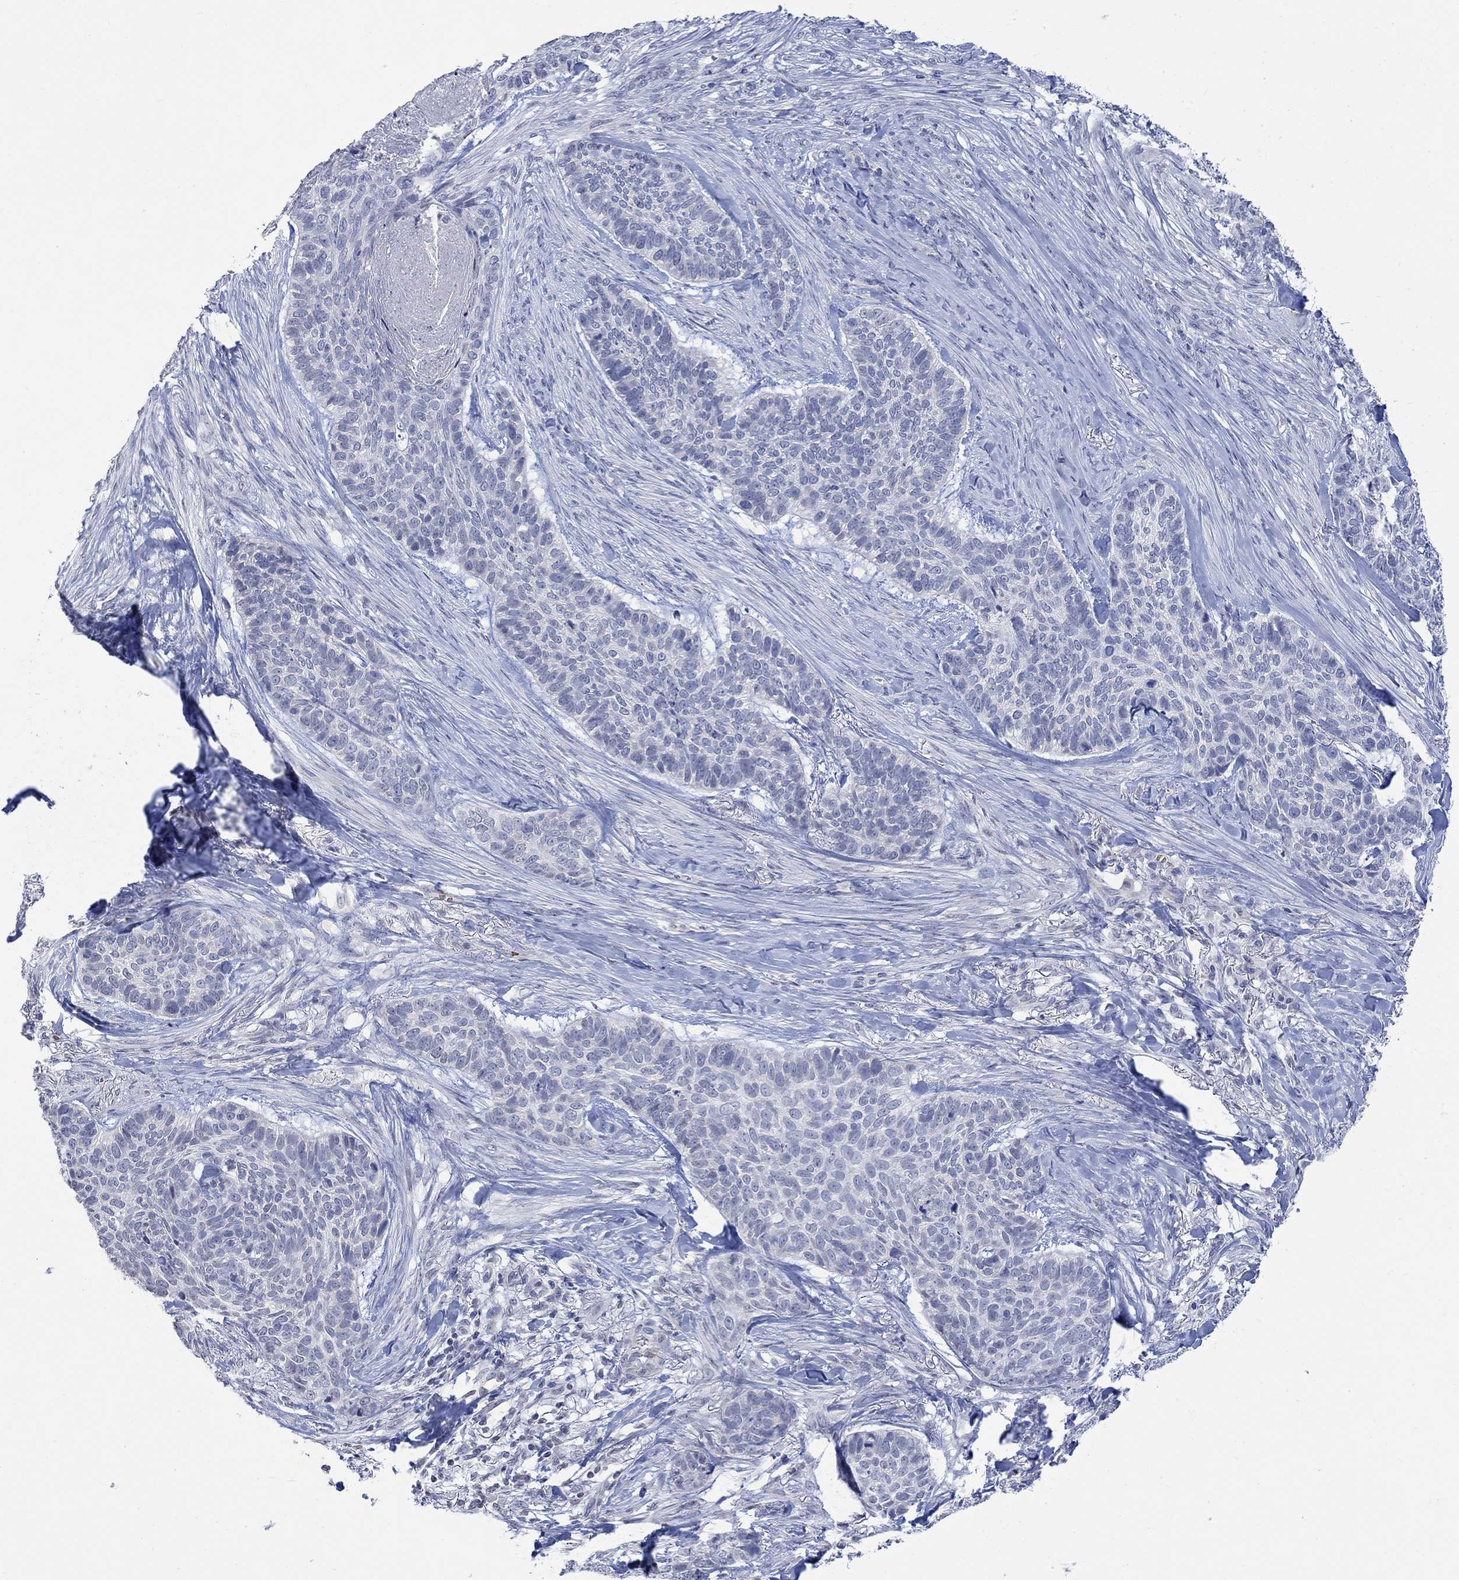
{"staining": {"intensity": "negative", "quantity": "none", "location": "none"}, "tissue": "skin cancer", "cell_type": "Tumor cells", "image_type": "cancer", "snomed": [{"axis": "morphology", "description": "Basal cell carcinoma"}, {"axis": "topography", "description": "Skin"}], "caption": "Skin cancer (basal cell carcinoma) was stained to show a protein in brown. There is no significant expression in tumor cells.", "gene": "TMEM255A", "patient": {"sex": "female", "age": 69}}